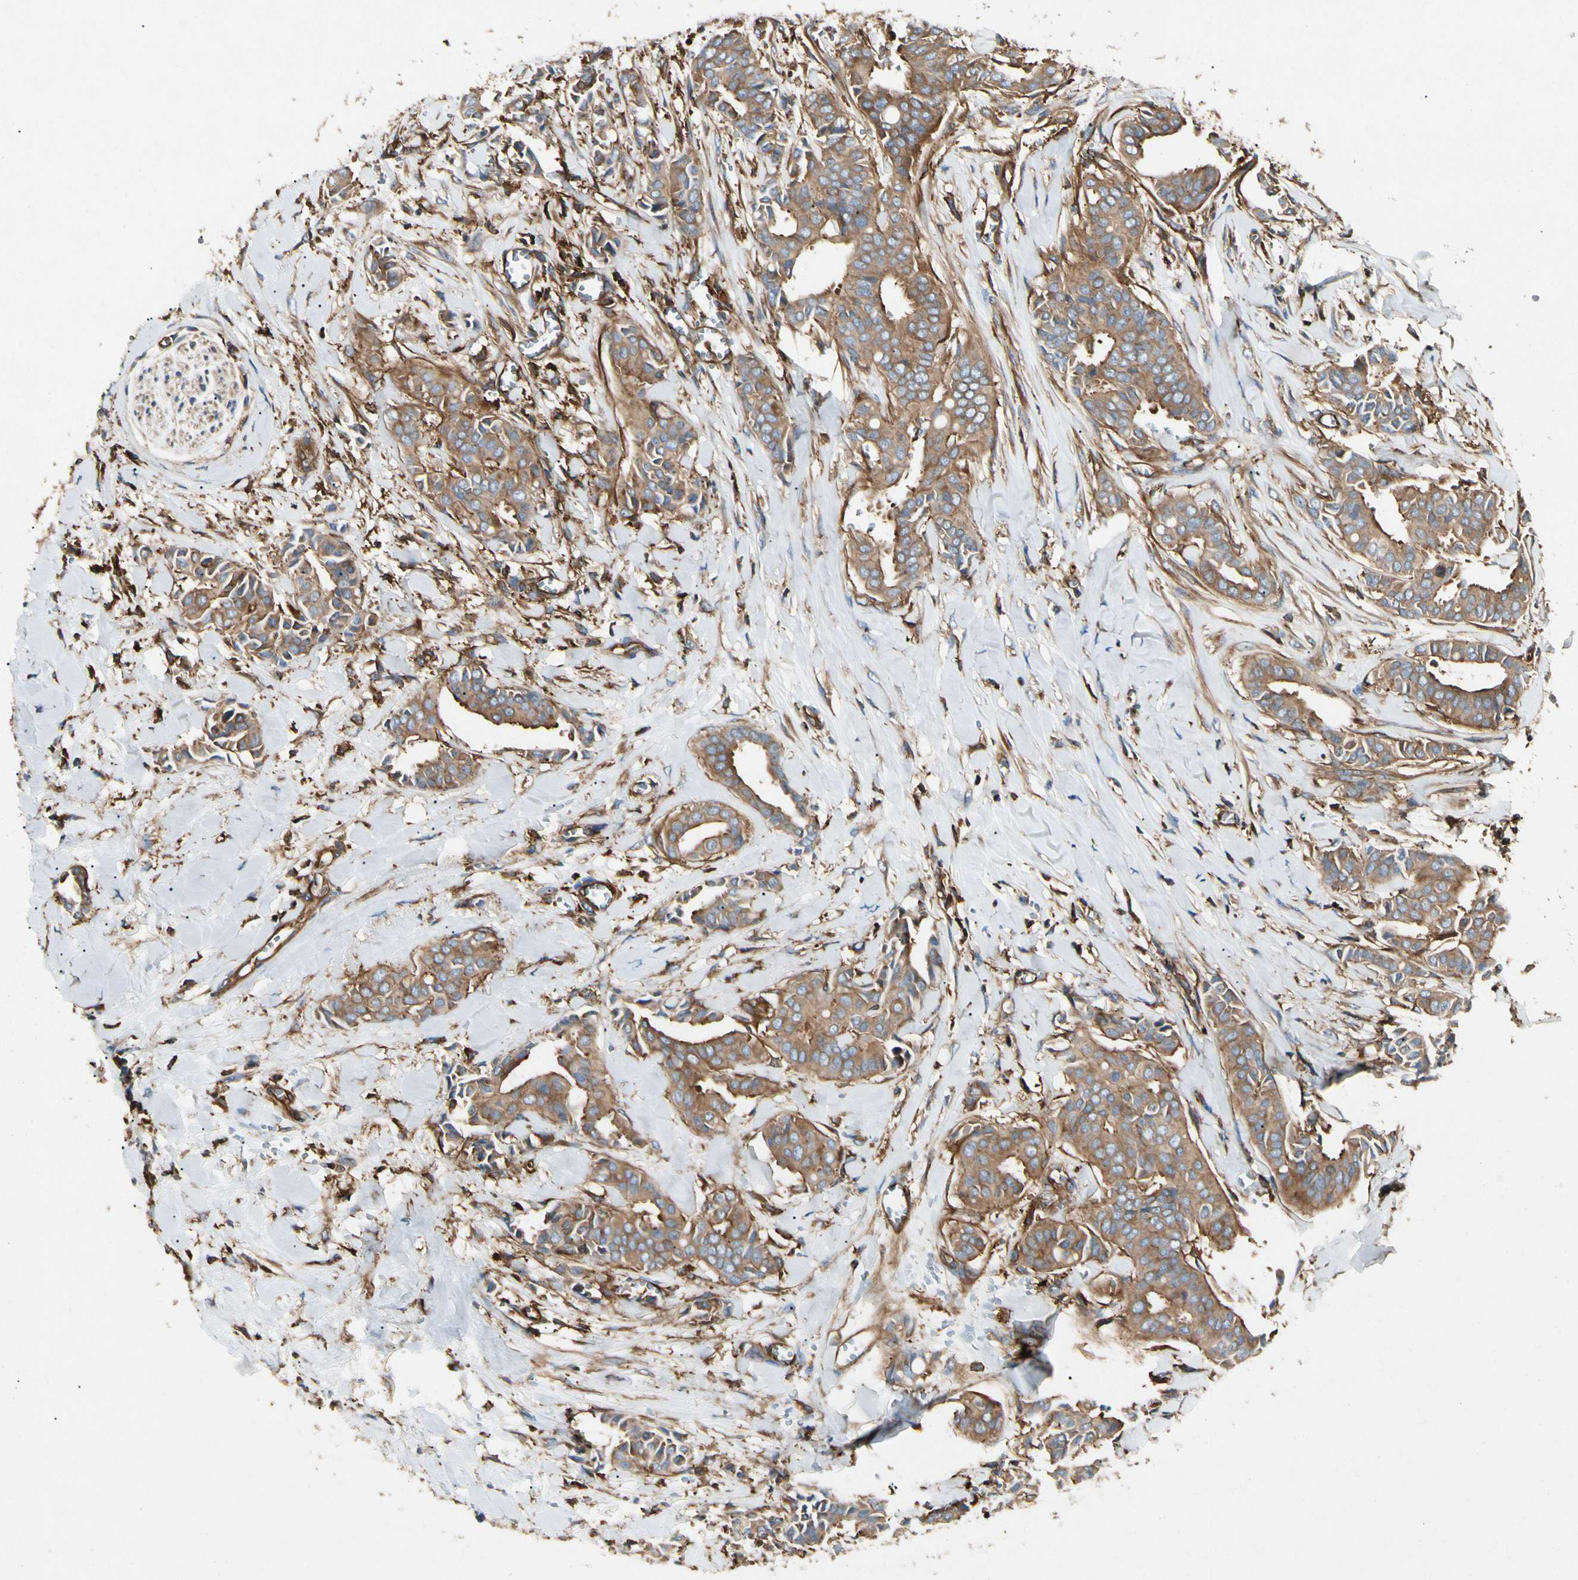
{"staining": {"intensity": "moderate", "quantity": ">75%", "location": "cytoplasmic/membranous"}, "tissue": "head and neck cancer", "cell_type": "Tumor cells", "image_type": "cancer", "snomed": [{"axis": "morphology", "description": "Adenocarcinoma, NOS"}, {"axis": "topography", "description": "Salivary gland"}, {"axis": "topography", "description": "Head-Neck"}], "caption": "Immunohistochemical staining of human head and neck adenocarcinoma demonstrates moderate cytoplasmic/membranous protein positivity in approximately >75% of tumor cells. (brown staining indicates protein expression, while blue staining denotes nuclei).", "gene": "ARPC2", "patient": {"sex": "female", "age": 59}}